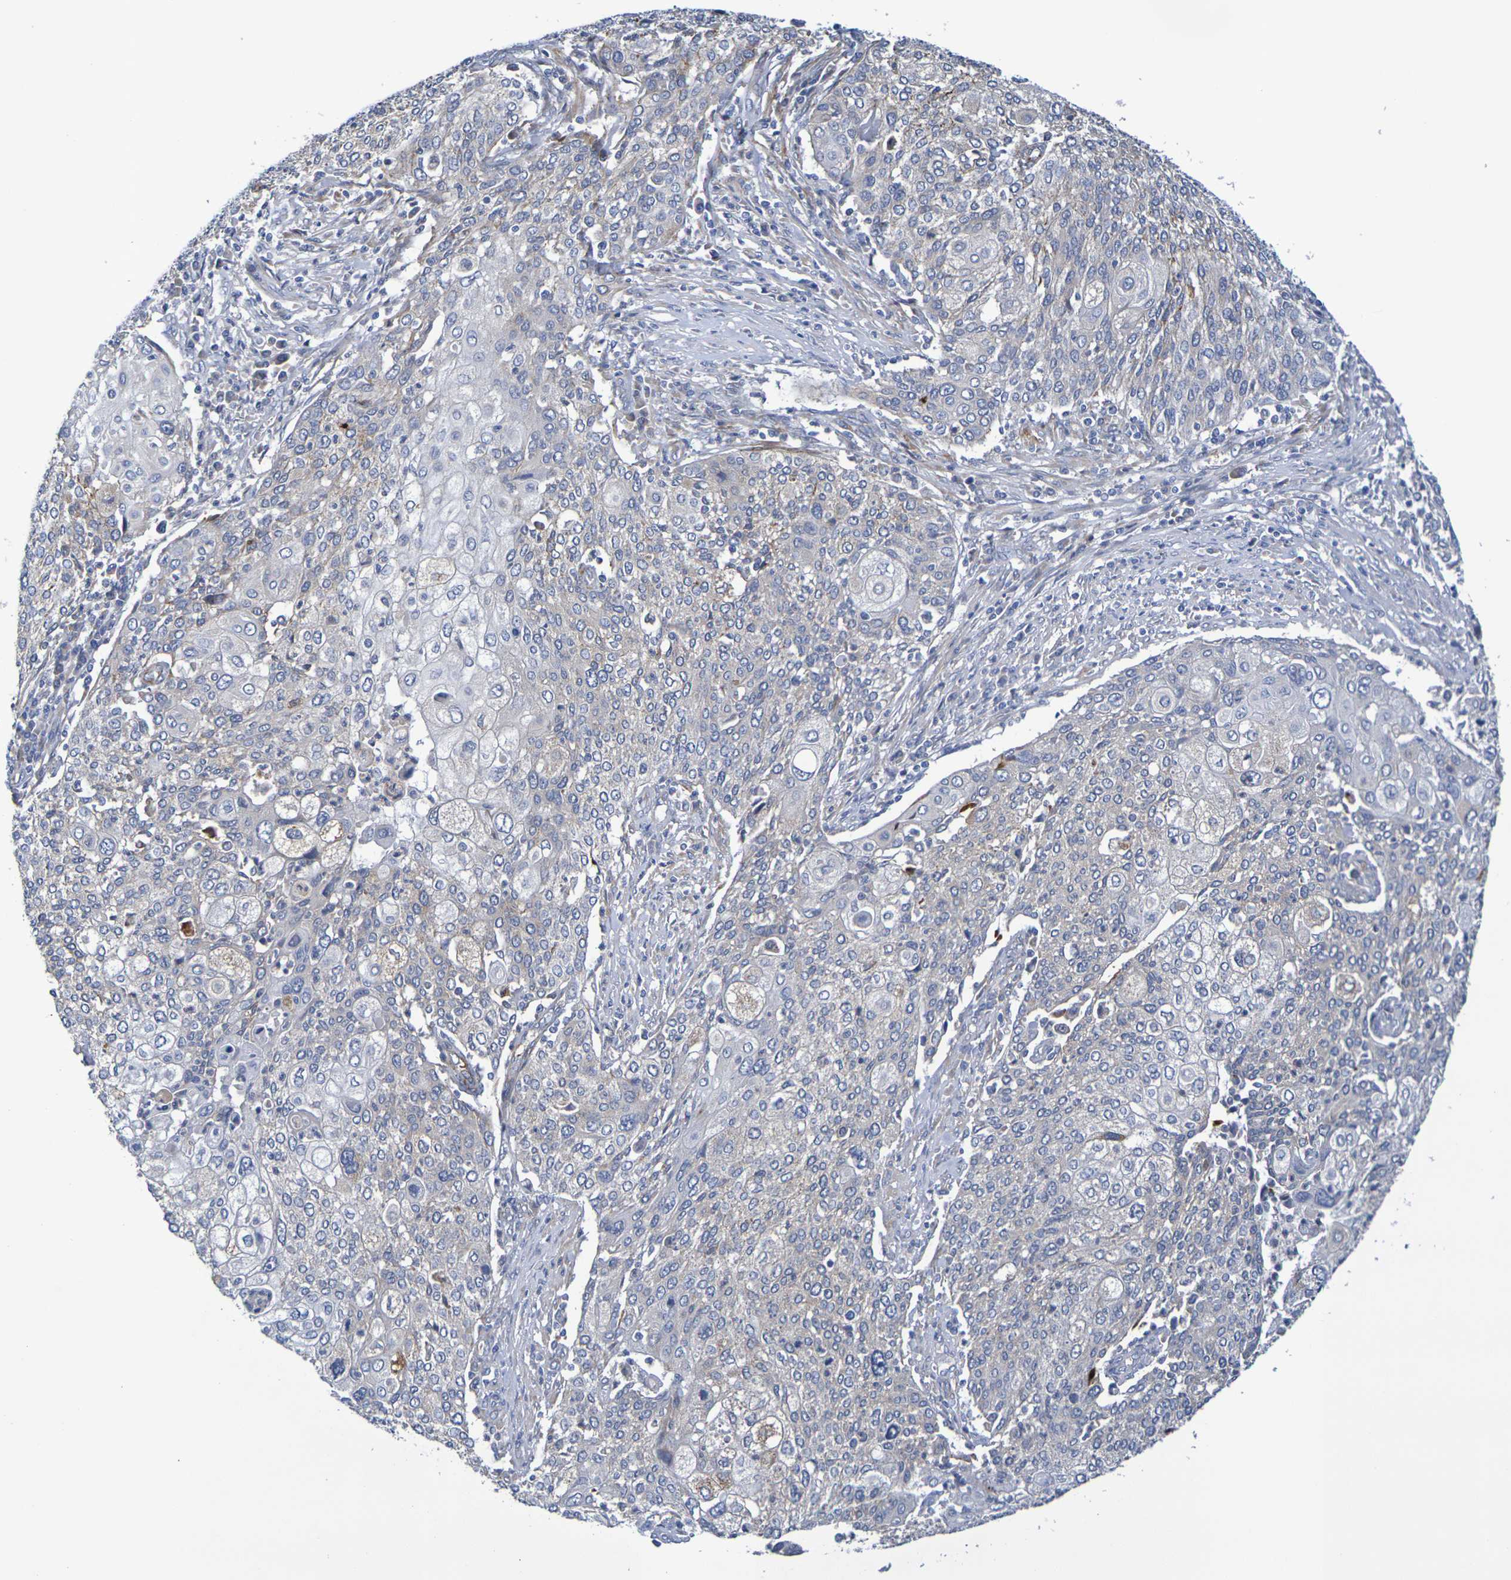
{"staining": {"intensity": "weak", "quantity": "<25%", "location": "cytoplasmic/membranous"}, "tissue": "cervical cancer", "cell_type": "Tumor cells", "image_type": "cancer", "snomed": [{"axis": "morphology", "description": "Squamous cell carcinoma, NOS"}, {"axis": "topography", "description": "Cervix"}], "caption": "Immunohistochemistry image of neoplastic tissue: human squamous cell carcinoma (cervical) stained with DAB (3,3'-diaminobenzidine) exhibits no significant protein expression in tumor cells. The staining was performed using DAB to visualize the protein expression in brown, while the nuclei were stained in blue with hematoxylin (Magnification: 20x).", "gene": "SDC4", "patient": {"sex": "female", "age": 40}}